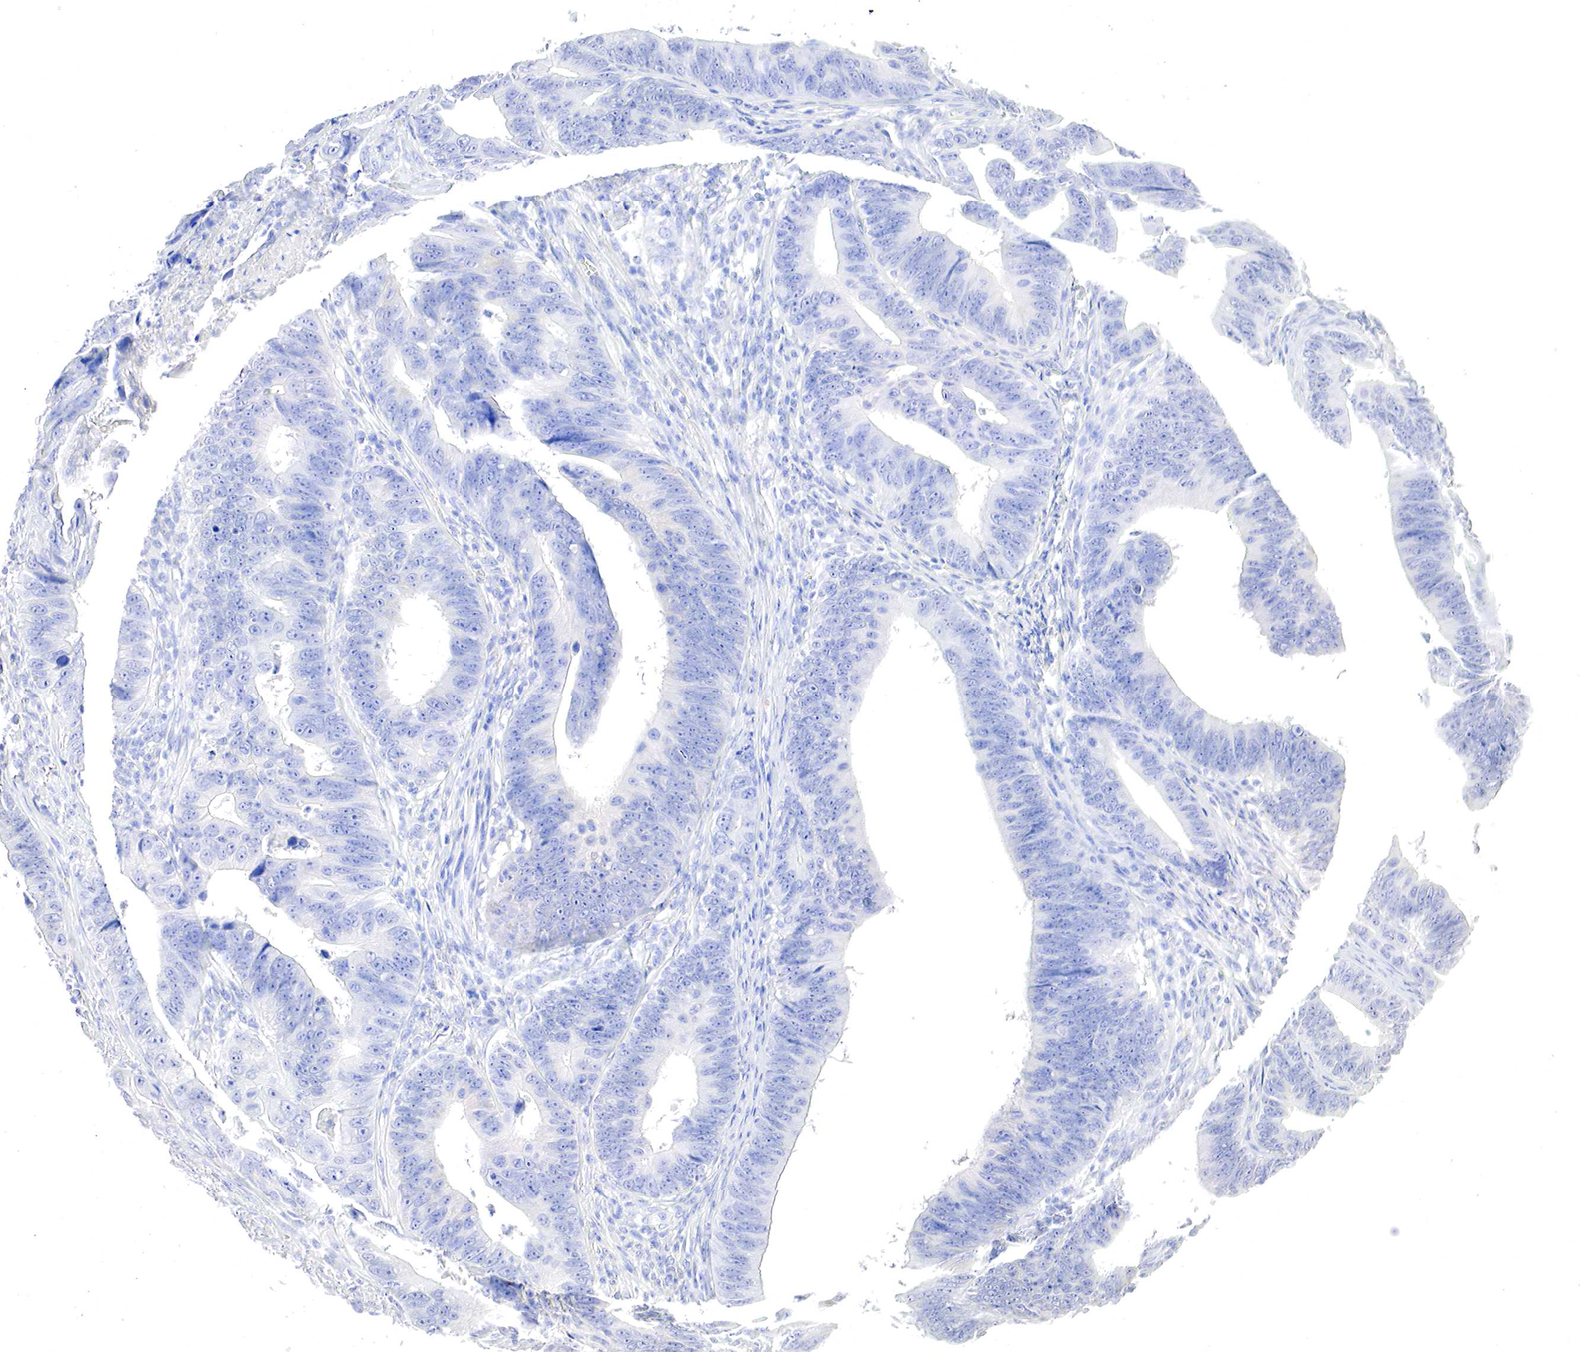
{"staining": {"intensity": "negative", "quantity": "none", "location": "none"}, "tissue": "colorectal cancer", "cell_type": "Tumor cells", "image_type": "cancer", "snomed": [{"axis": "morphology", "description": "Adenocarcinoma, NOS"}, {"axis": "topography", "description": "Colon"}], "caption": "Tumor cells show no significant positivity in colorectal cancer (adenocarcinoma).", "gene": "OTC", "patient": {"sex": "female", "age": 78}}